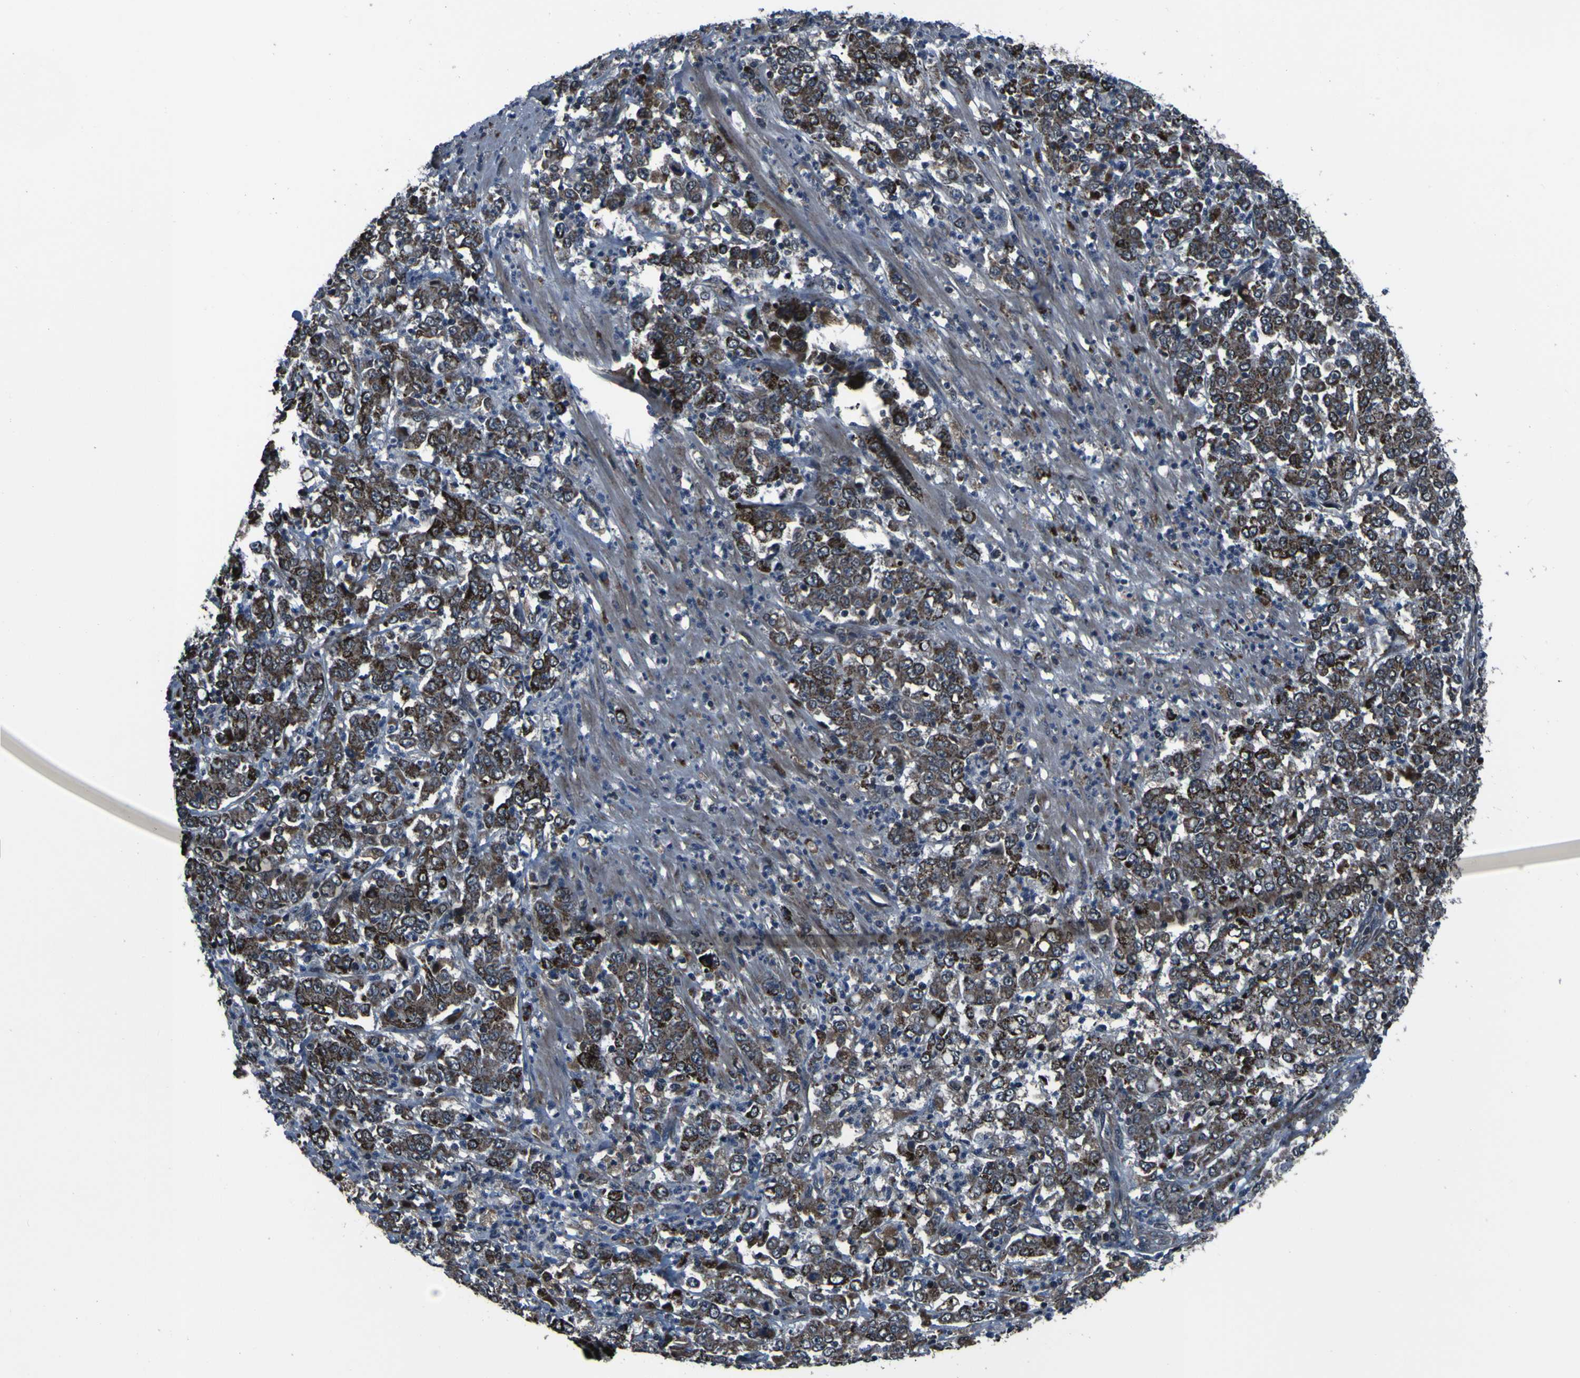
{"staining": {"intensity": "strong", "quantity": ">75%", "location": "cytoplasmic/membranous"}, "tissue": "stomach cancer", "cell_type": "Tumor cells", "image_type": "cancer", "snomed": [{"axis": "morphology", "description": "Adenocarcinoma, NOS"}, {"axis": "topography", "description": "Stomach, lower"}], "caption": "Strong cytoplasmic/membranous protein positivity is identified in about >75% of tumor cells in stomach cancer (adenocarcinoma).", "gene": "OSTM1", "patient": {"sex": "female", "age": 71}}